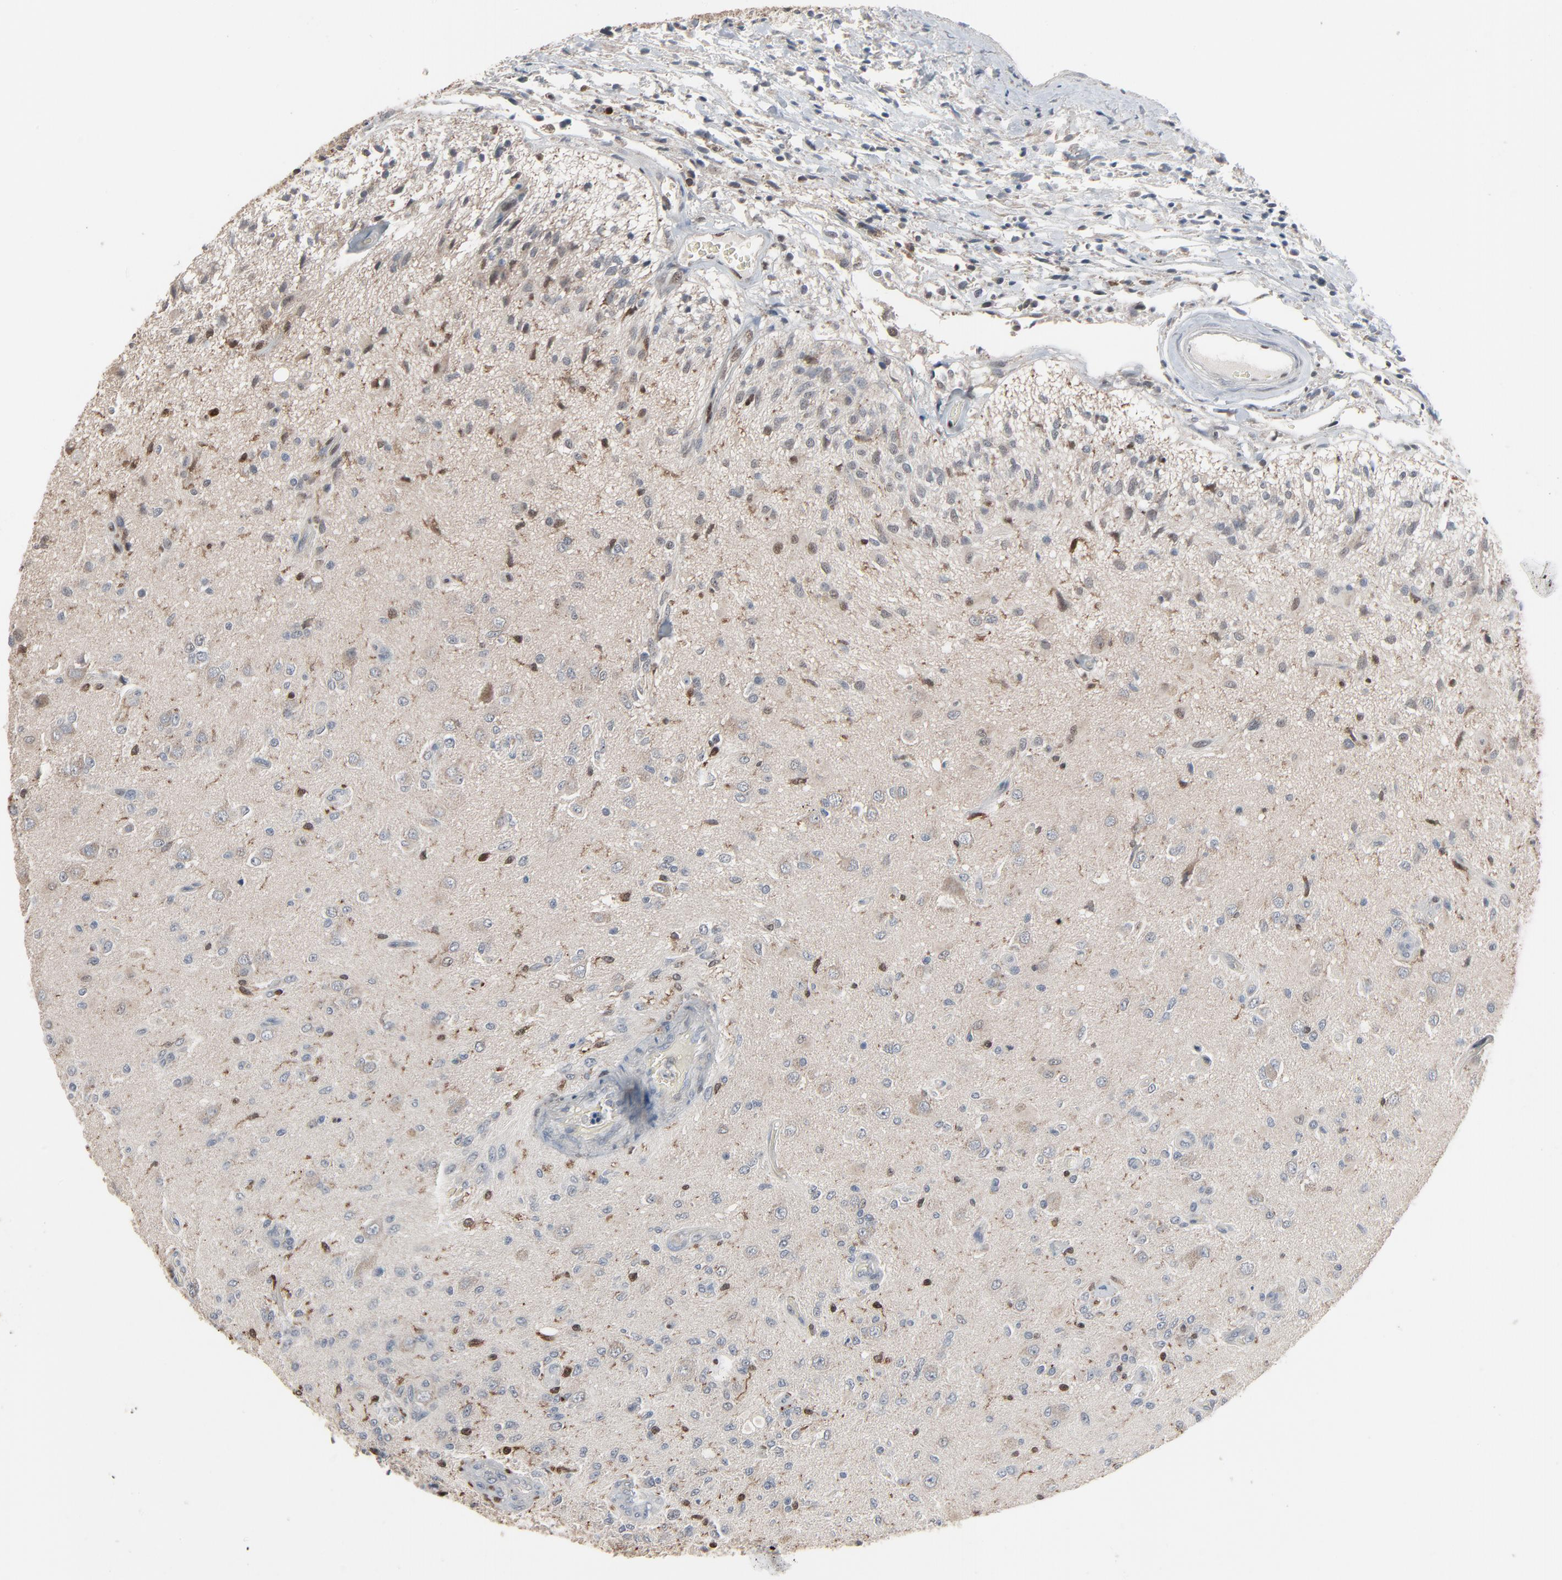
{"staining": {"intensity": "moderate", "quantity": "<25%", "location": "cytoplasmic/membranous,nuclear"}, "tissue": "glioma", "cell_type": "Tumor cells", "image_type": "cancer", "snomed": [{"axis": "morphology", "description": "Normal tissue, NOS"}, {"axis": "morphology", "description": "Glioma, malignant, High grade"}, {"axis": "topography", "description": "Cerebral cortex"}], "caption": "Malignant glioma (high-grade) stained with a protein marker demonstrates moderate staining in tumor cells.", "gene": "DOCK8", "patient": {"sex": "male", "age": 77}}